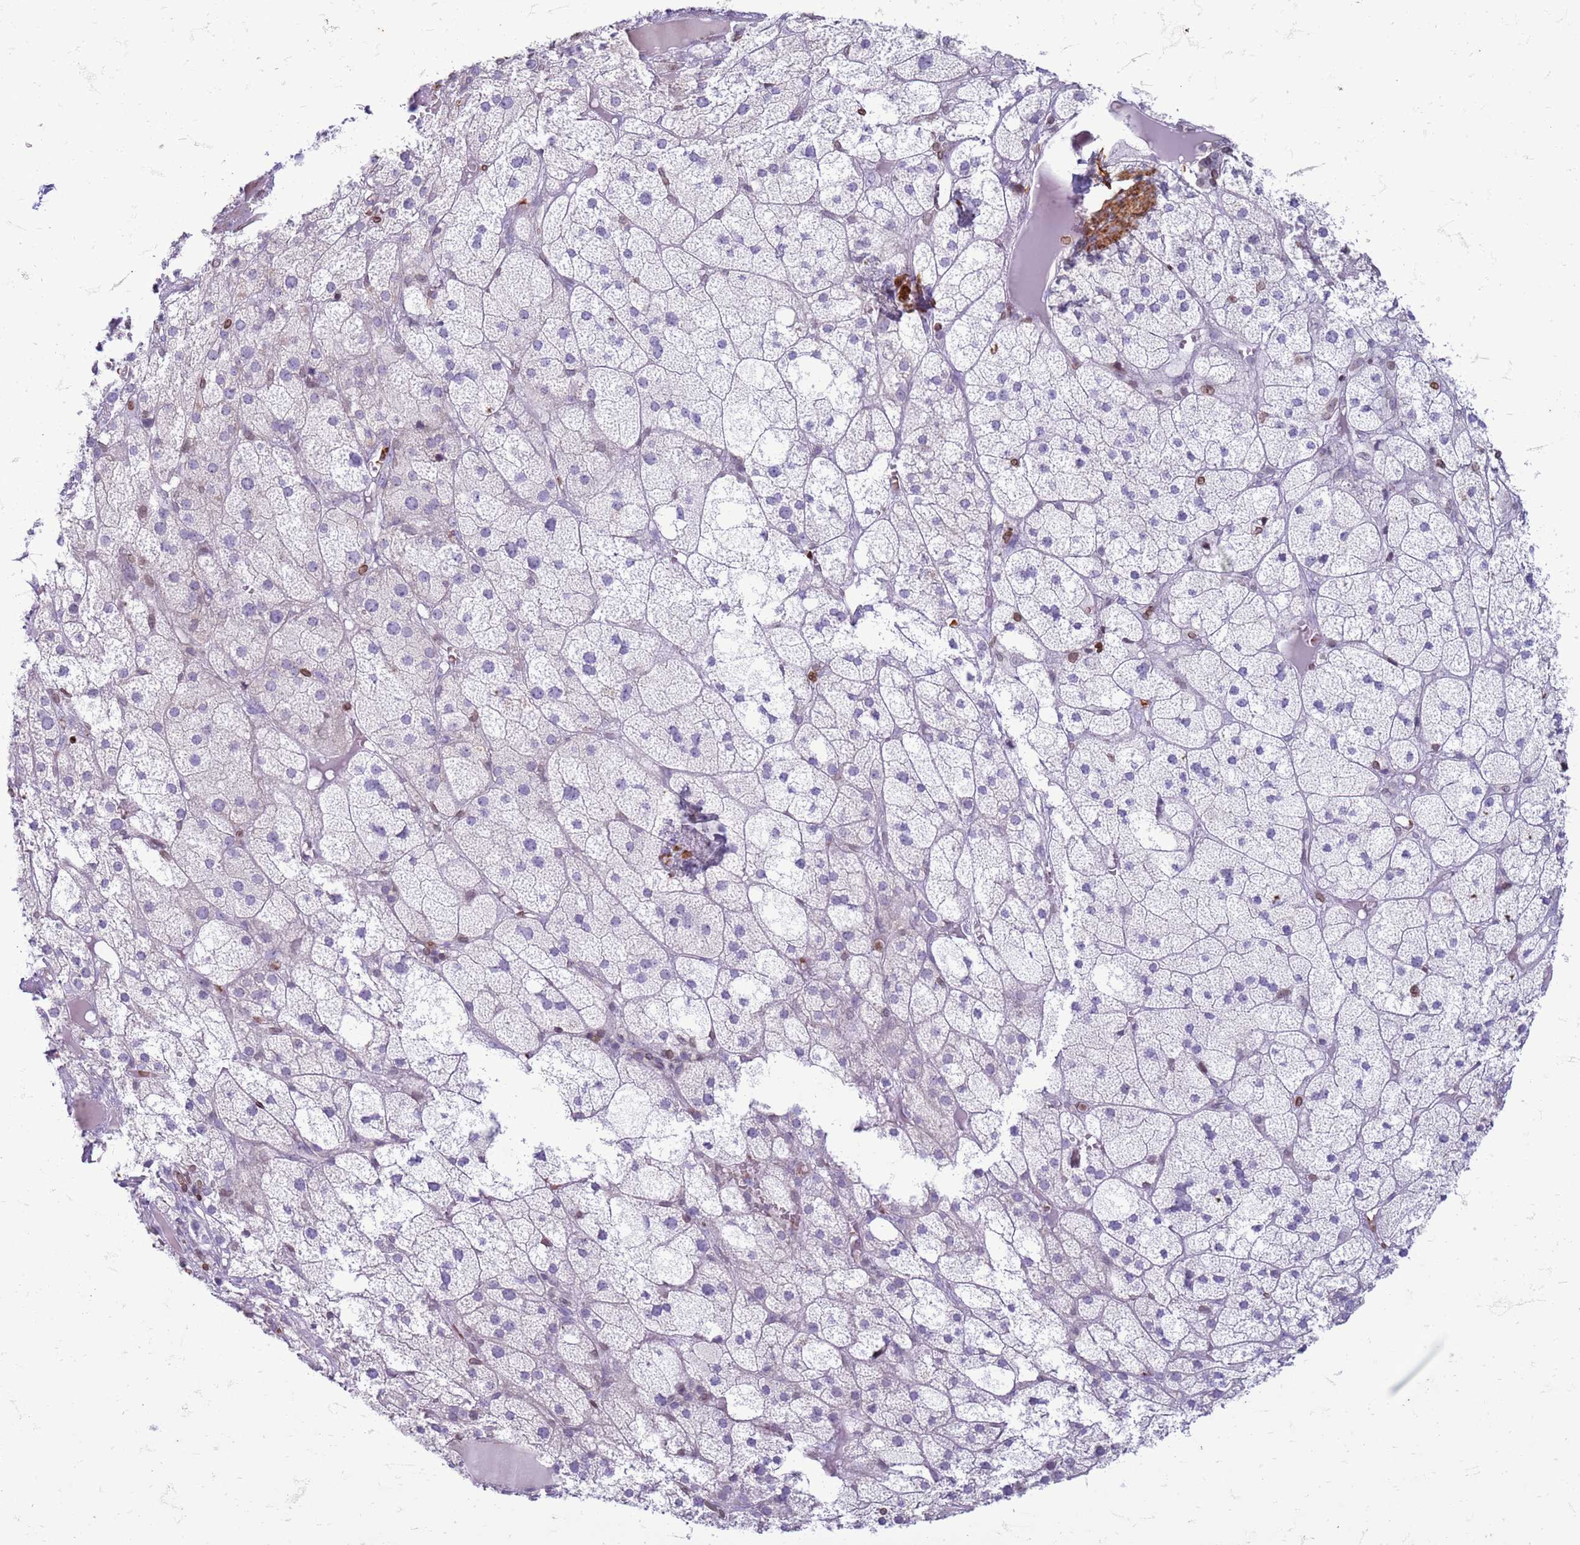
{"staining": {"intensity": "negative", "quantity": "none", "location": "none"}, "tissue": "adrenal gland", "cell_type": "Glandular cells", "image_type": "normal", "snomed": [{"axis": "morphology", "description": "Normal tissue, NOS"}, {"axis": "topography", "description": "Adrenal gland"}], "caption": "An IHC photomicrograph of unremarkable adrenal gland is shown. There is no staining in glandular cells of adrenal gland.", "gene": "METTL25B", "patient": {"sex": "female", "age": 61}}